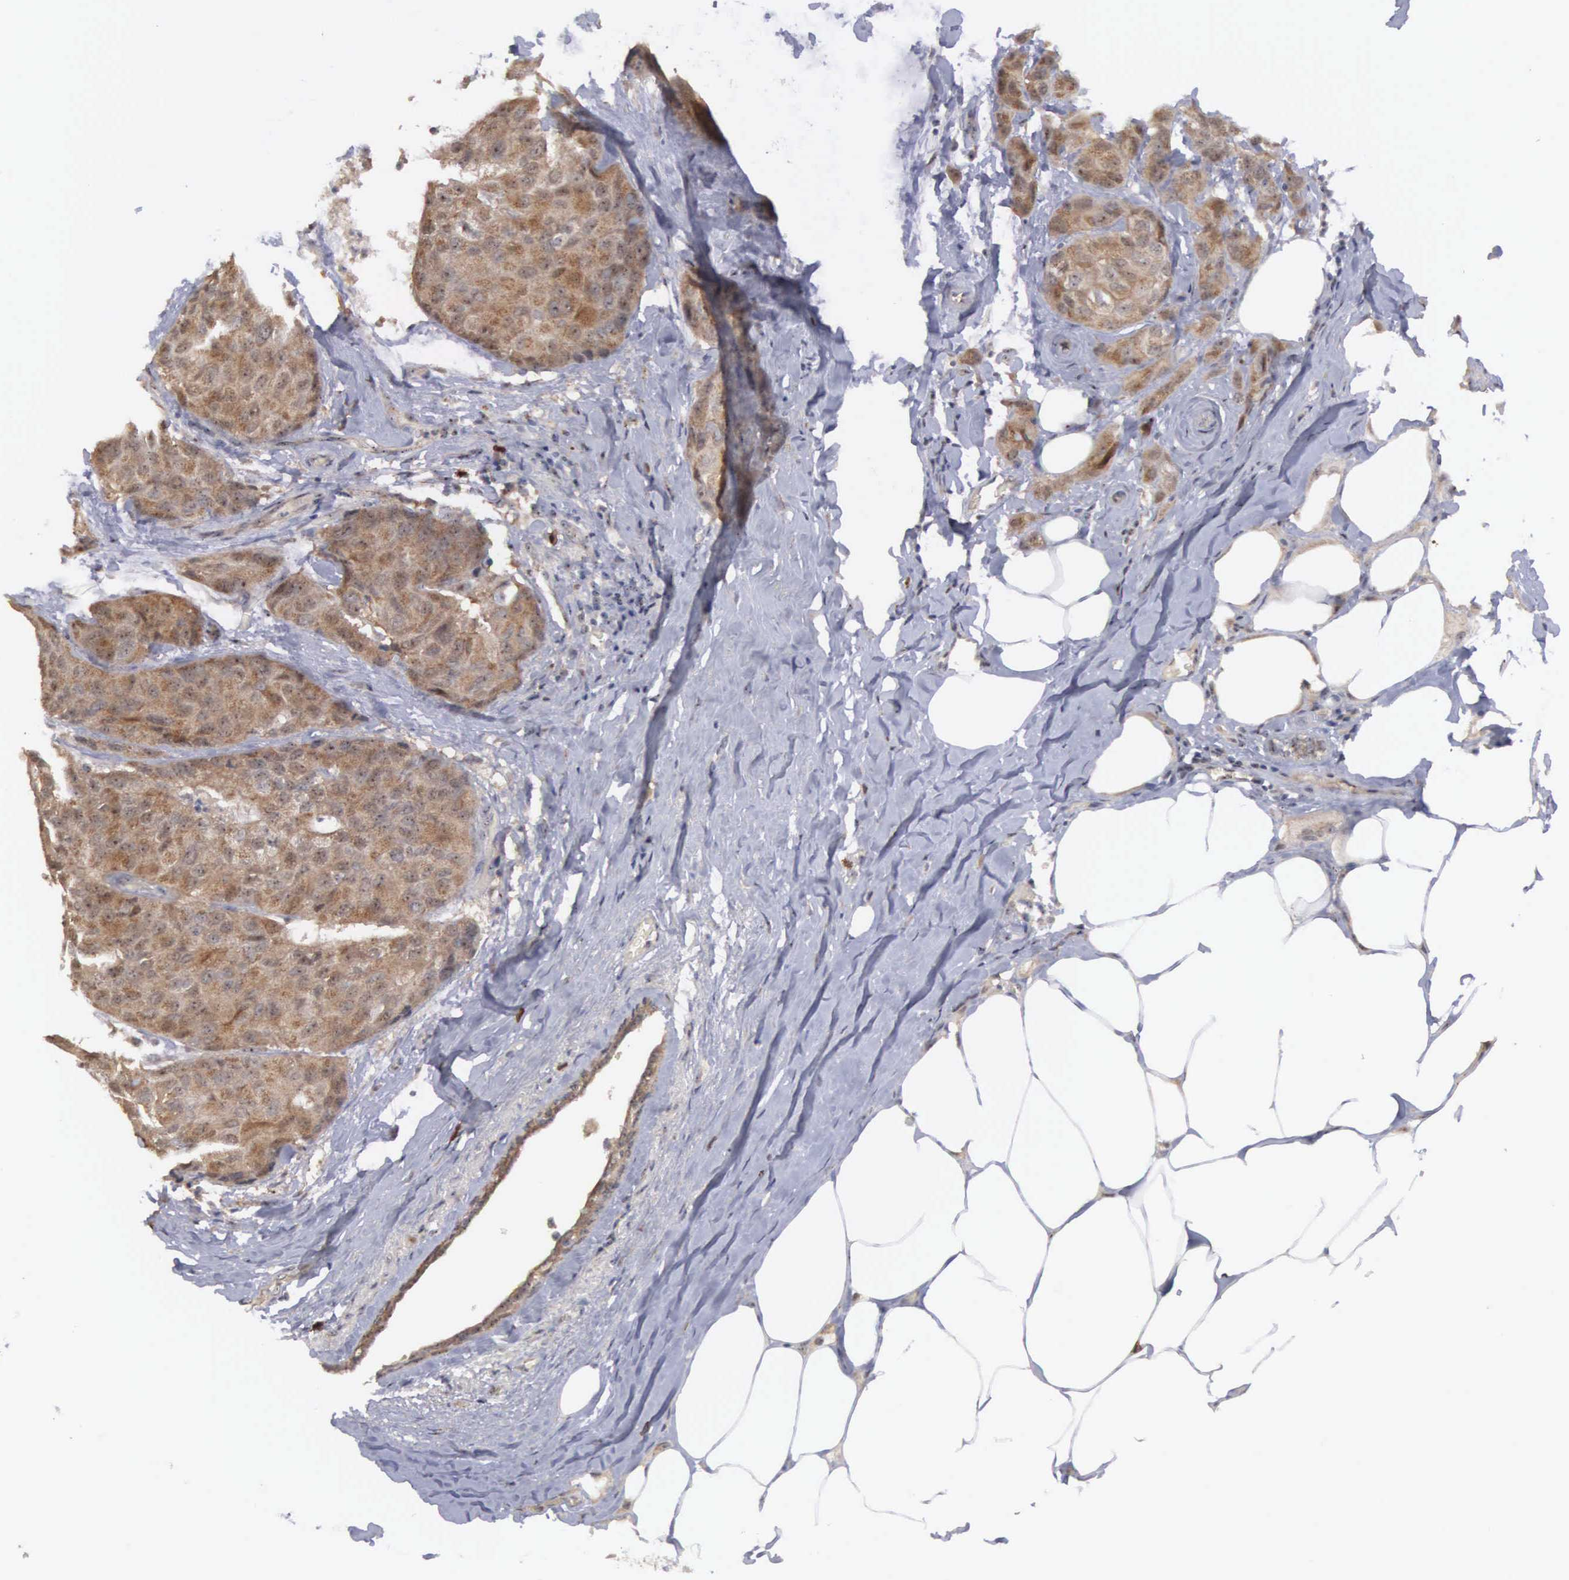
{"staining": {"intensity": "strong", "quantity": ">75%", "location": "cytoplasmic/membranous"}, "tissue": "breast cancer", "cell_type": "Tumor cells", "image_type": "cancer", "snomed": [{"axis": "morphology", "description": "Duct carcinoma"}, {"axis": "topography", "description": "Breast"}], "caption": "Protein expression analysis of human breast cancer (infiltrating ductal carcinoma) reveals strong cytoplasmic/membranous expression in approximately >75% of tumor cells.", "gene": "AMN", "patient": {"sex": "female", "age": 68}}